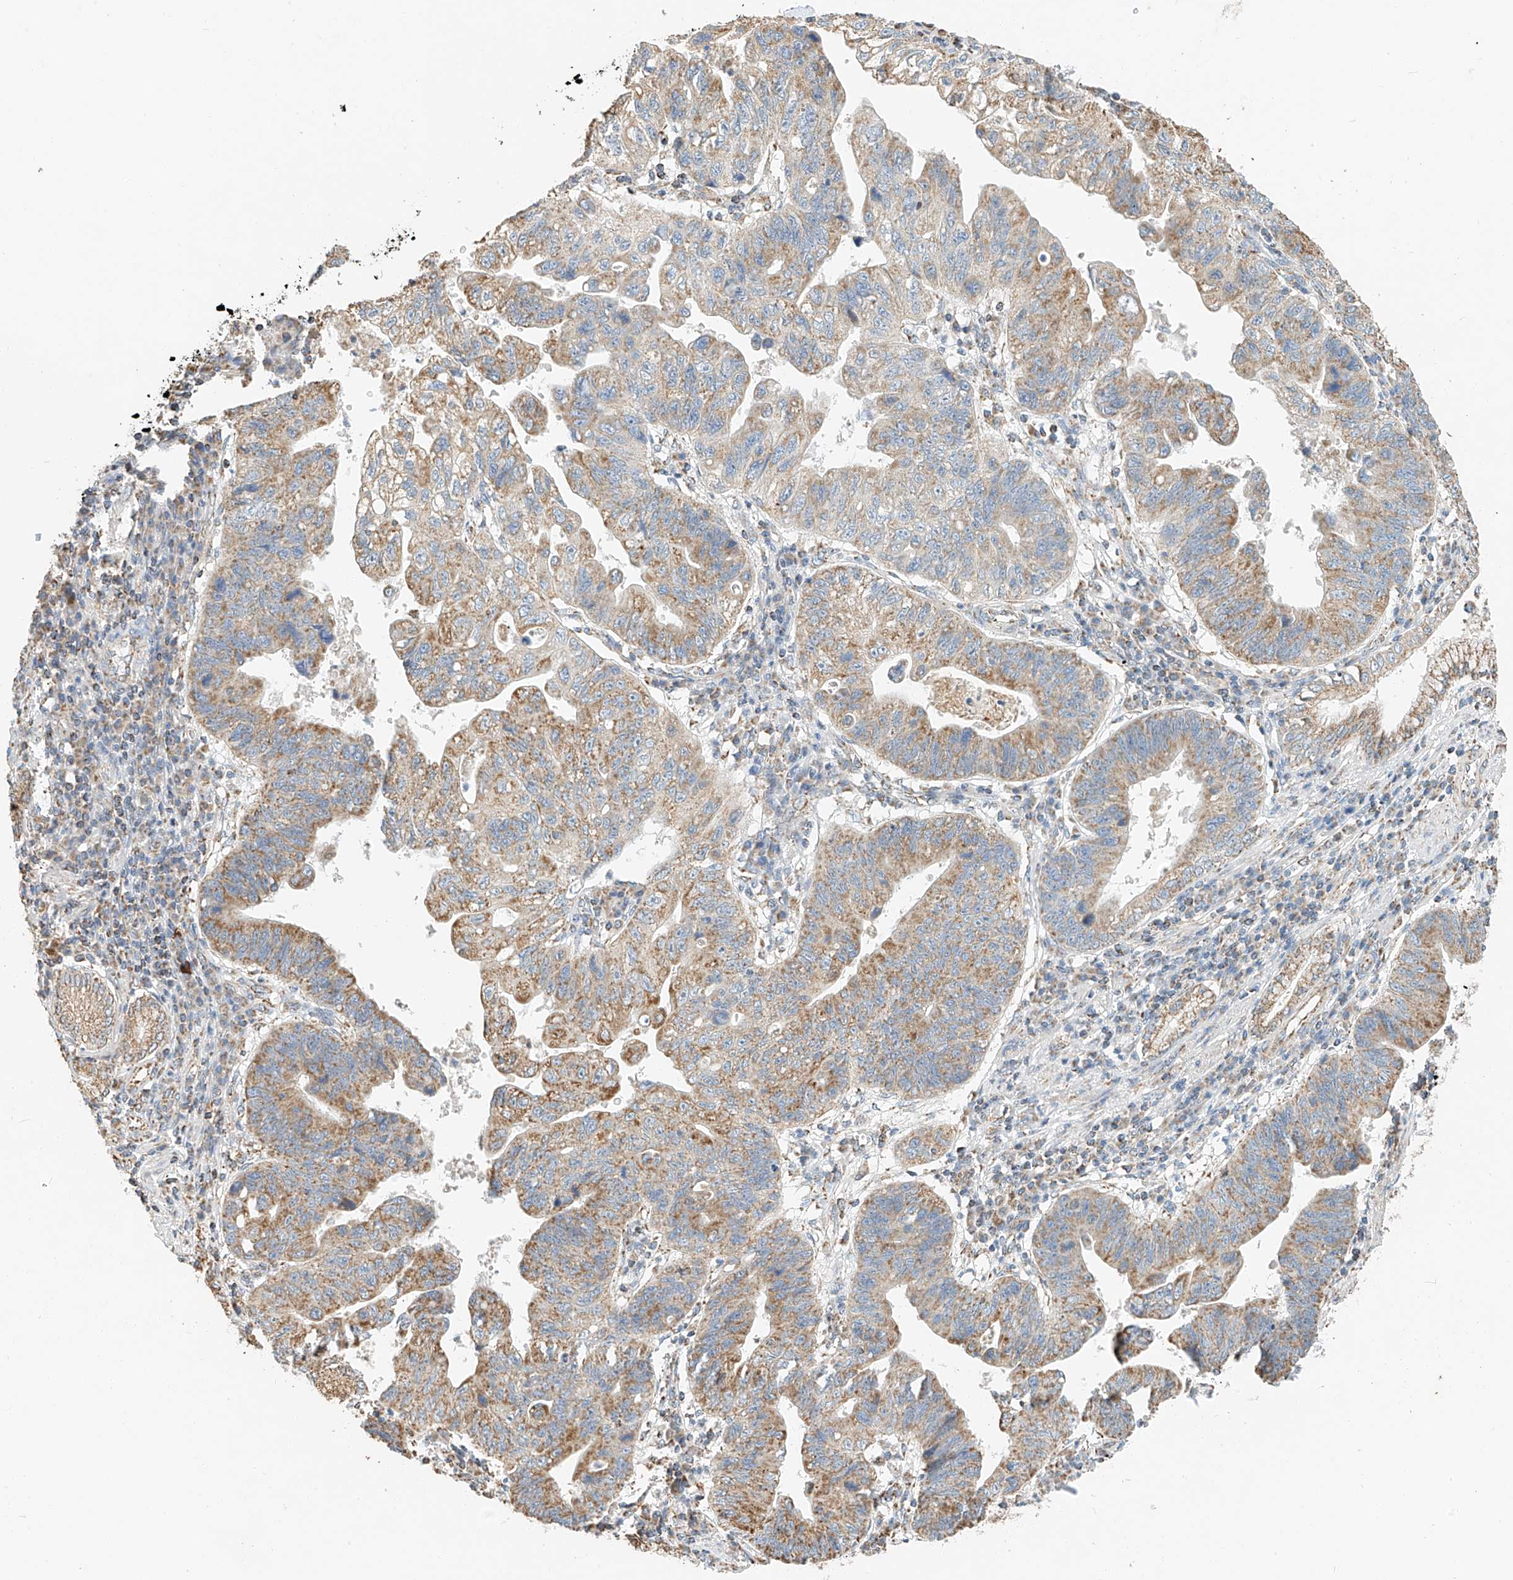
{"staining": {"intensity": "moderate", "quantity": "25%-75%", "location": "cytoplasmic/membranous"}, "tissue": "stomach cancer", "cell_type": "Tumor cells", "image_type": "cancer", "snomed": [{"axis": "morphology", "description": "Adenocarcinoma, NOS"}, {"axis": "topography", "description": "Stomach"}], "caption": "A brown stain shows moderate cytoplasmic/membranous staining of a protein in adenocarcinoma (stomach) tumor cells. (Brightfield microscopy of DAB IHC at high magnification).", "gene": "YIPF7", "patient": {"sex": "male", "age": 59}}